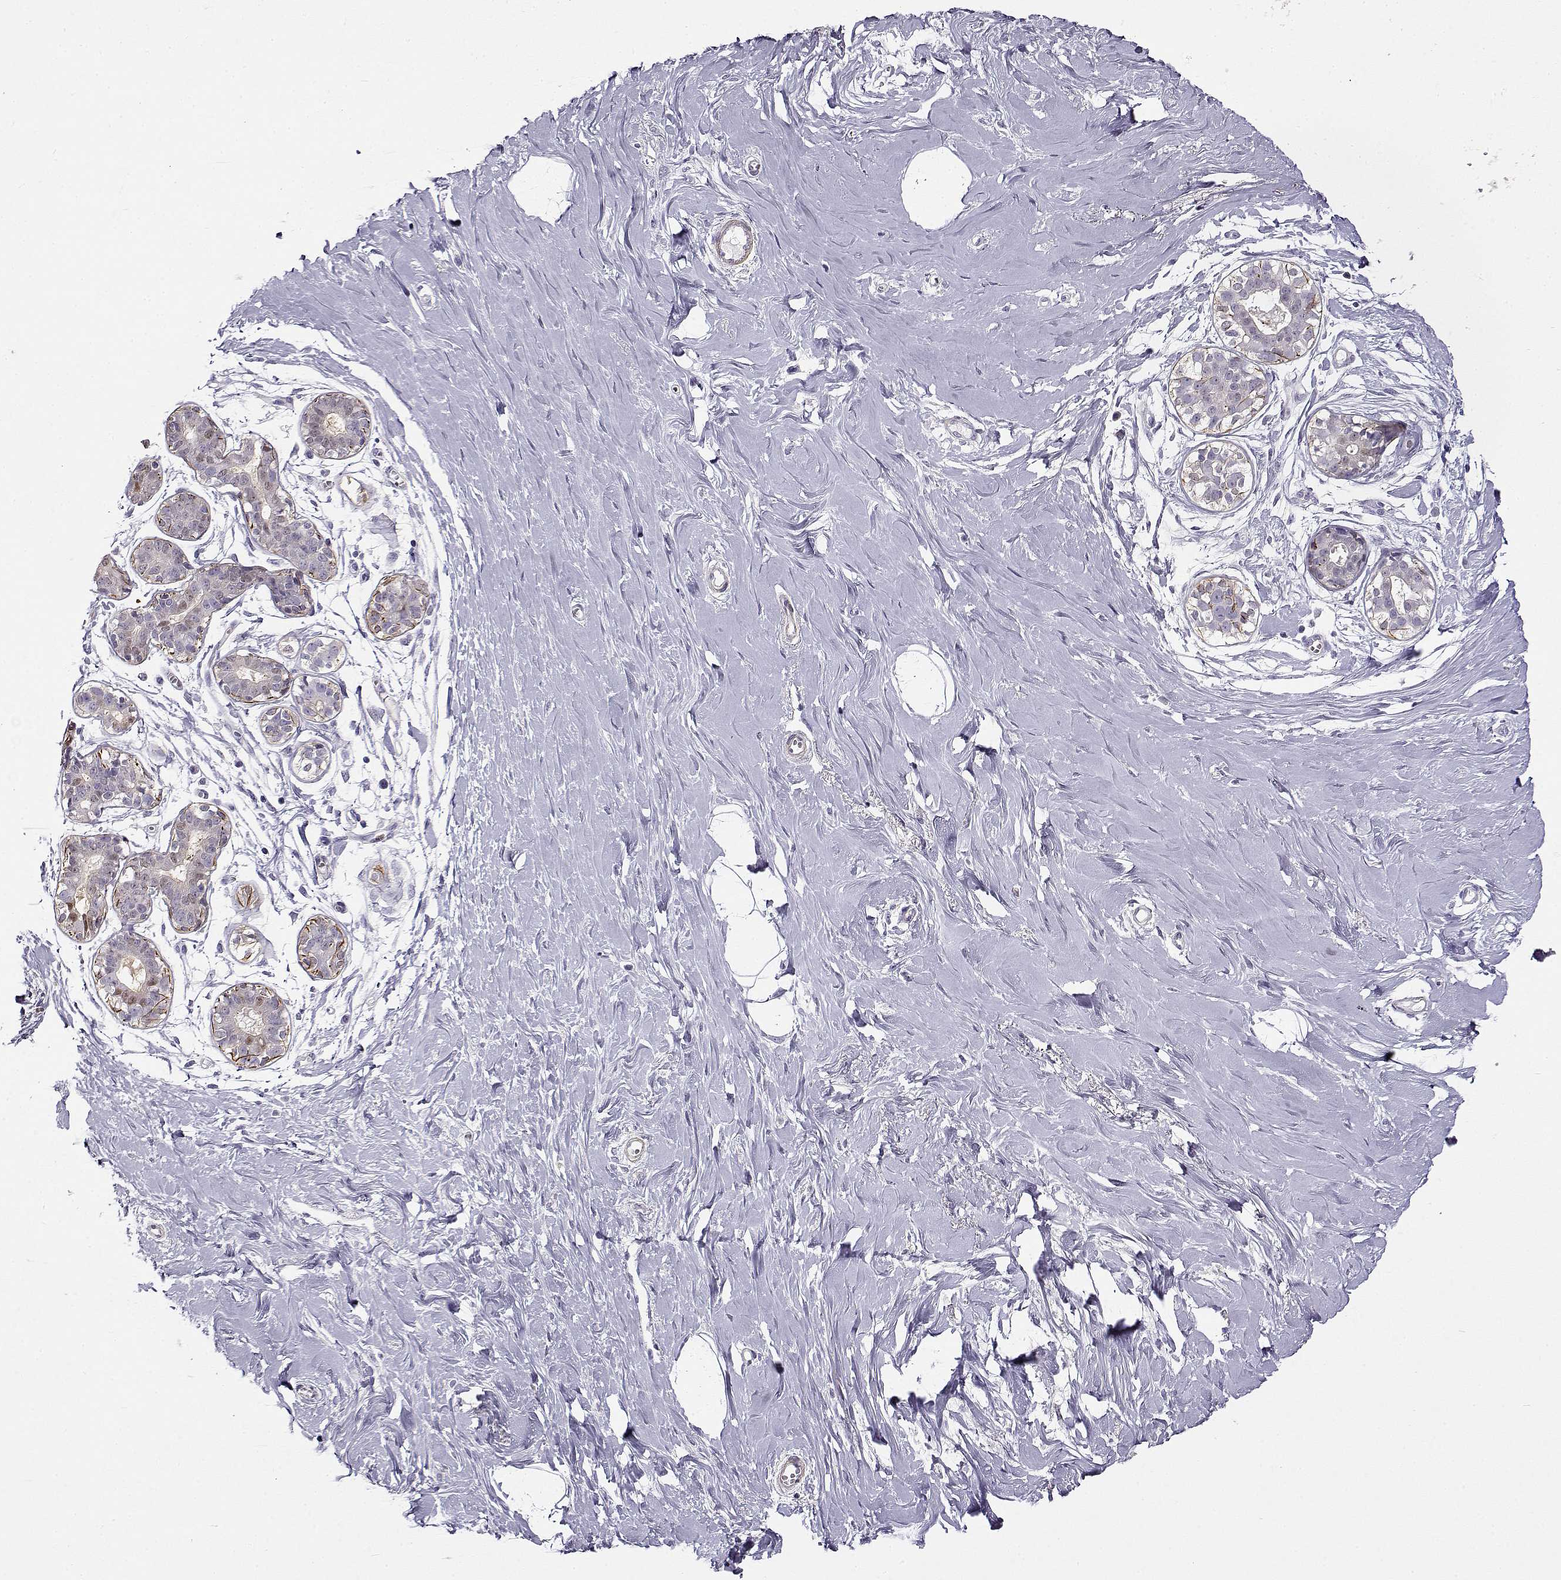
{"staining": {"intensity": "negative", "quantity": "none", "location": "none"}, "tissue": "breast", "cell_type": "Adipocytes", "image_type": "normal", "snomed": [{"axis": "morphology", "description": "Normal tissue, NOS"}, {"axis": "topography", "description": "Breast"}], "caption": "IHC of normal human breast shows no positivity in adipocytes.", "gene": "UCP3", "patient": {"sex": "female", "age": 49}}